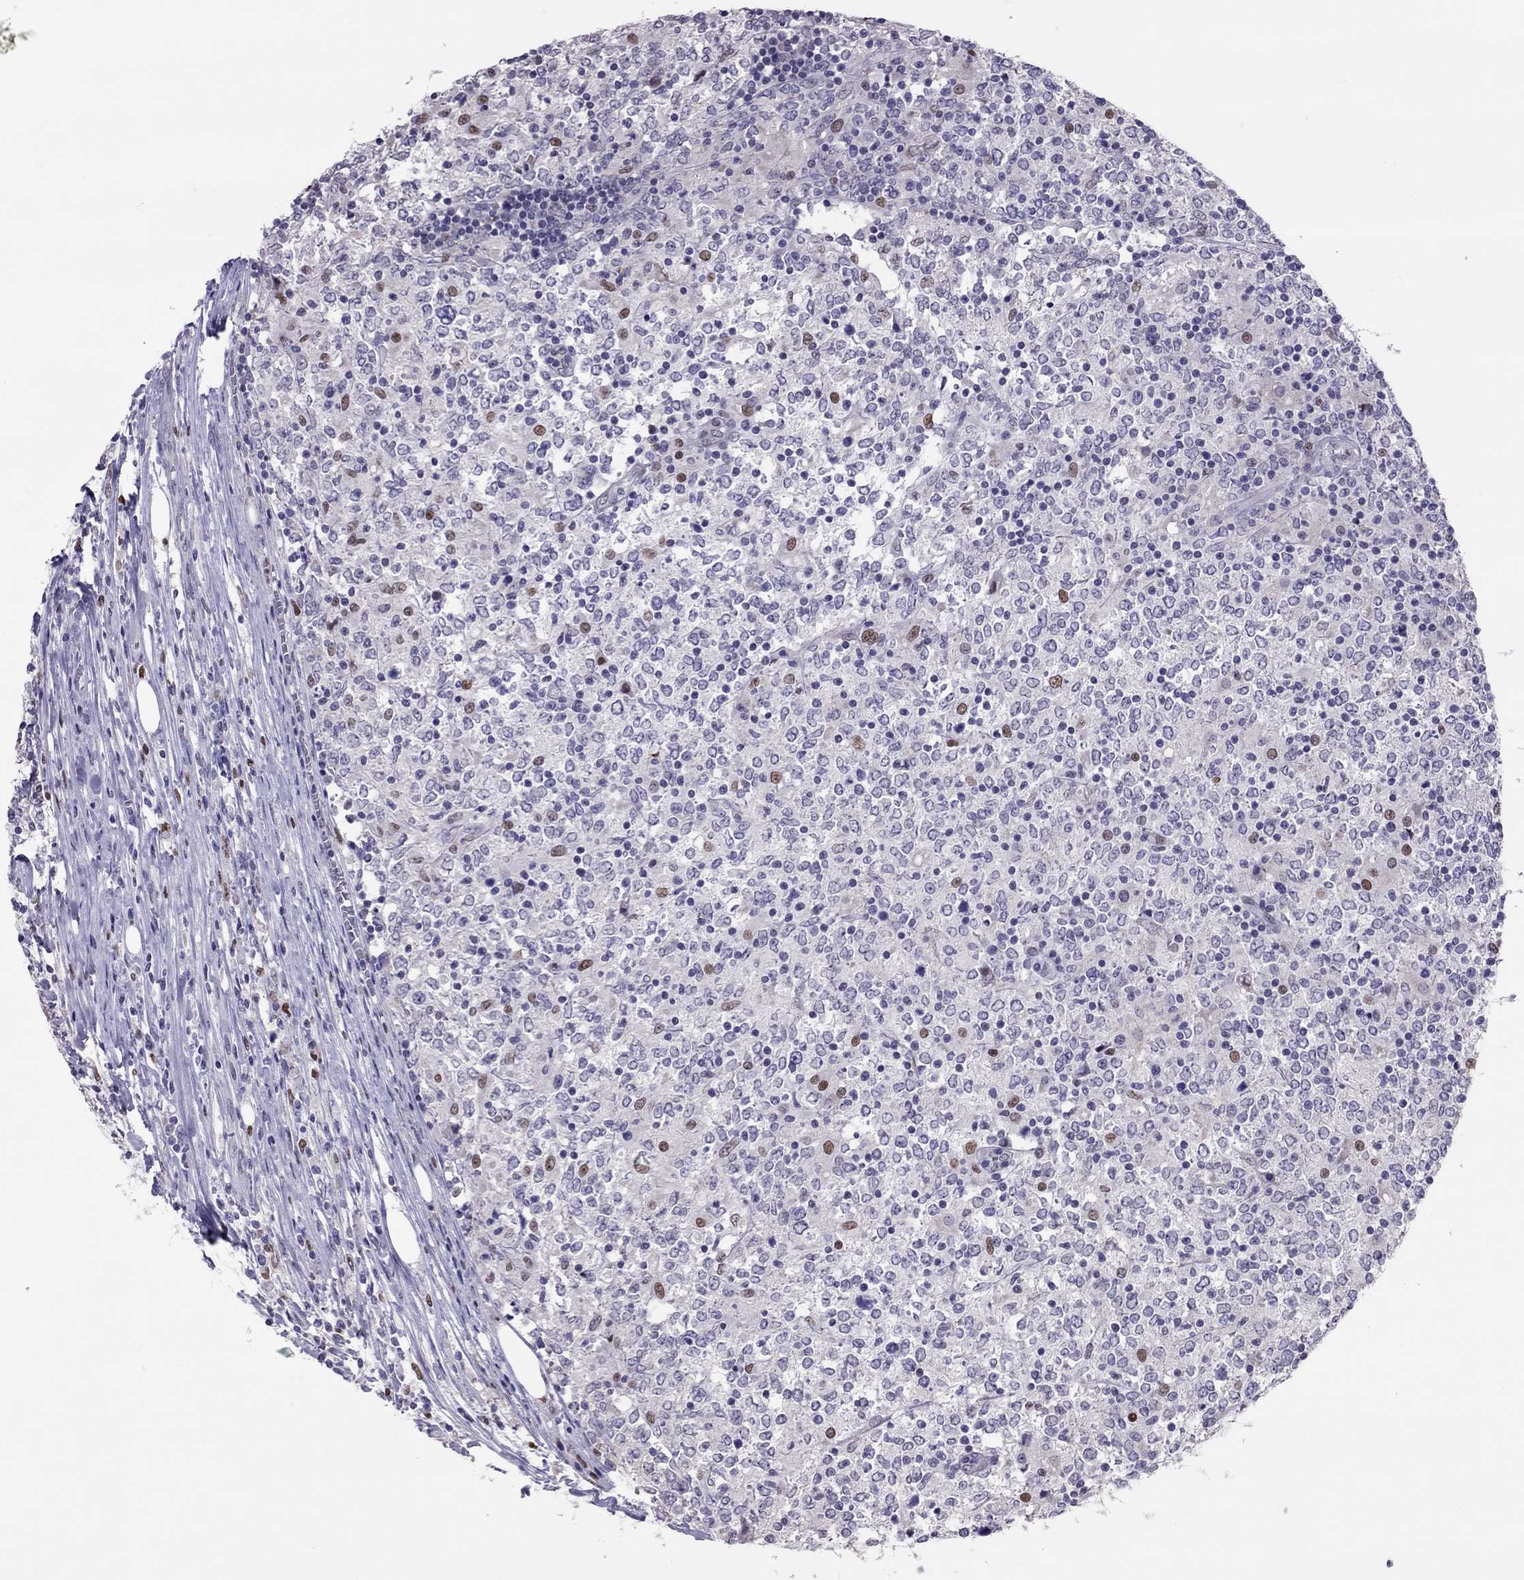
{"staining": {"intensity": "negative", "quantity": "none", "location": "none"}, "tissue": "lymphoma", "cell_type": "Tumor cells", "image_type": "cancer", "snomed": [{"axis": "morphology", "description": "Malignant lymphoma, non-Hodgkin's type, High grade"}, {"axis": "topography", "description": "Lymph node"}], "caption": "Immunohistochemistry of human lymphoma displays no expression in tumor cells.", "gene": "SPINT3", "patient": {"sex": "female", "age": 84}}